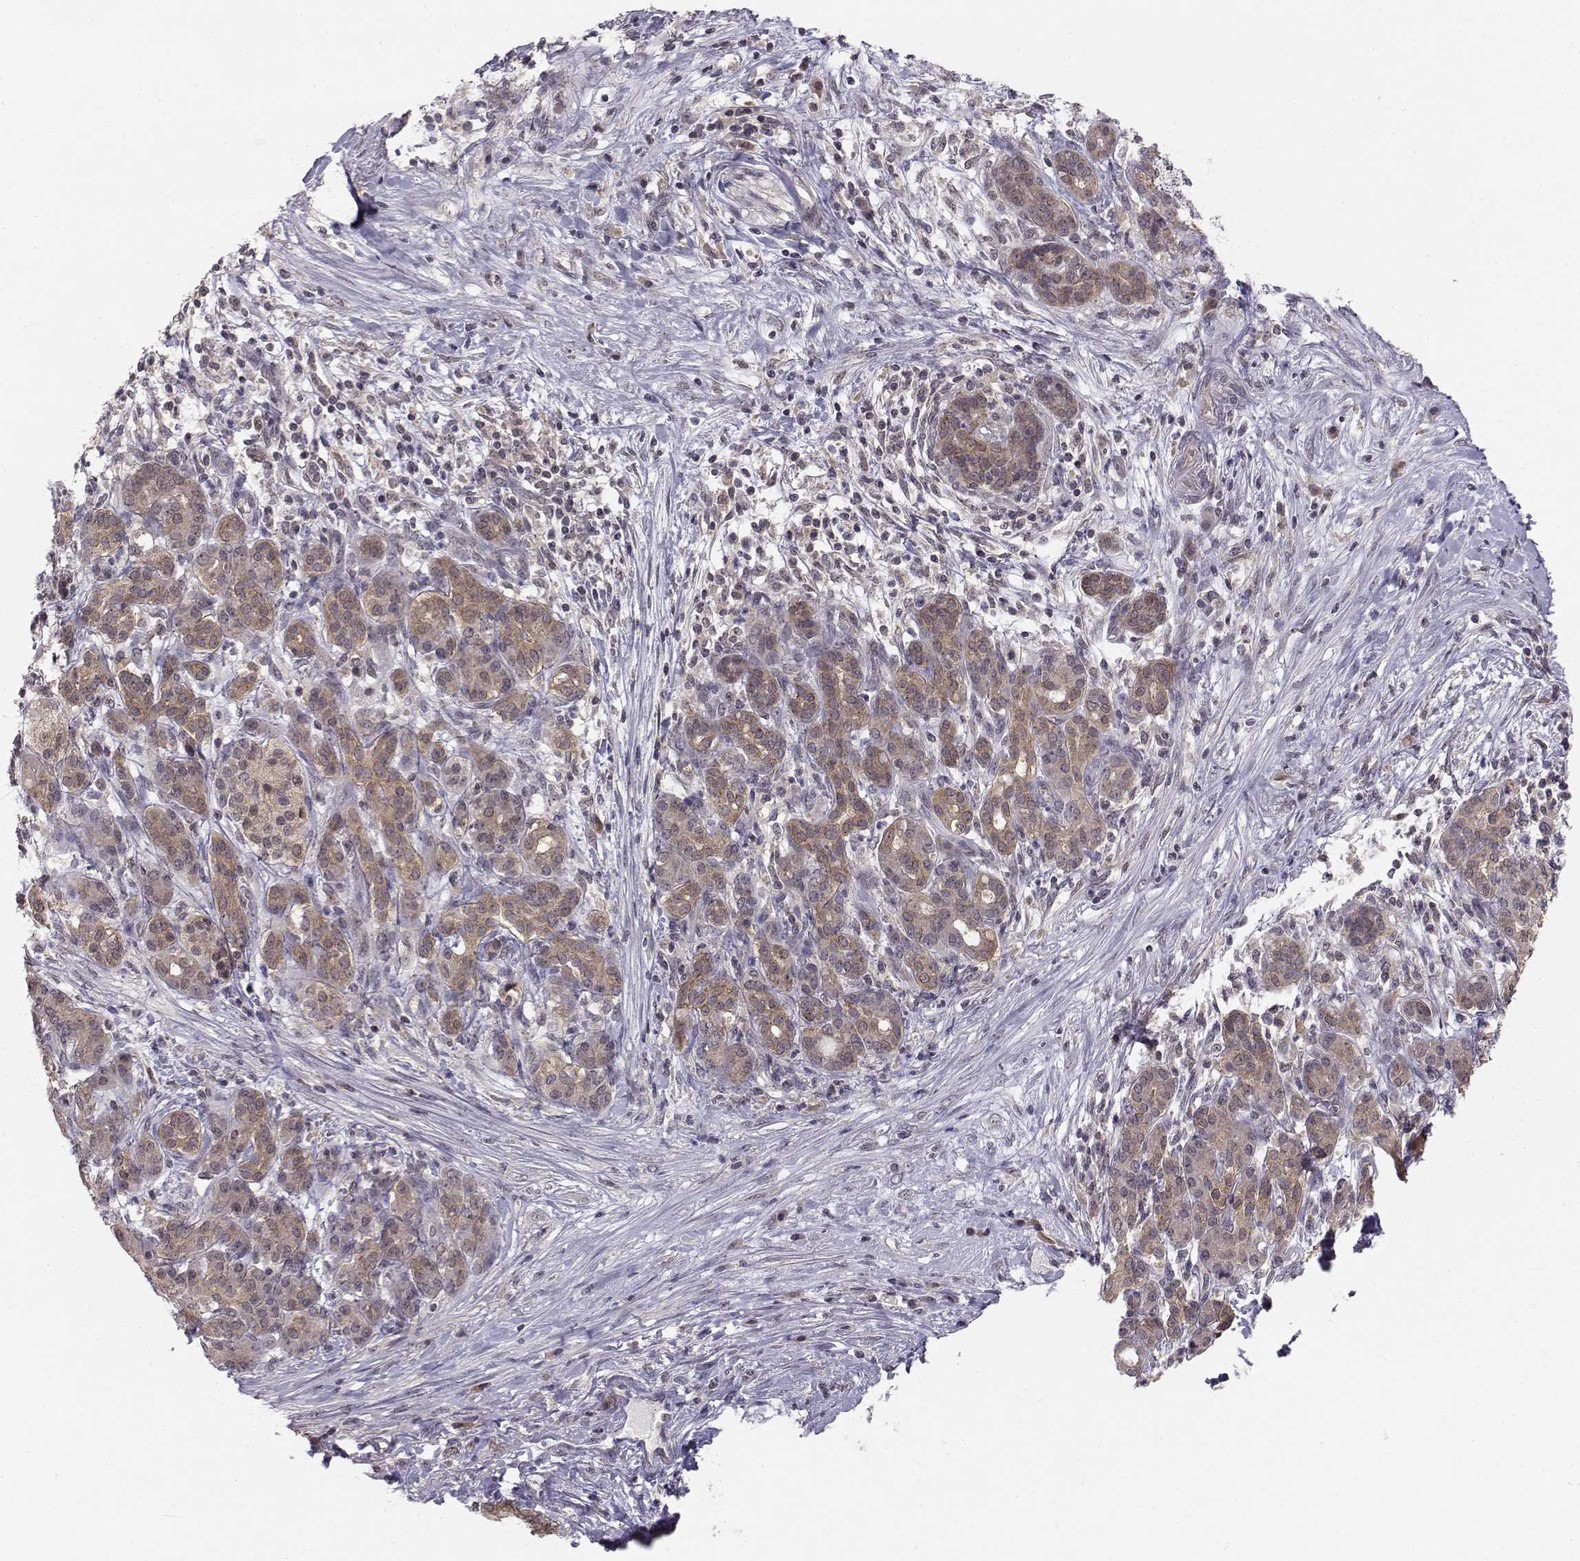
{"staining": {"intensity": "moderate", "quantity": ">75%", "location": "cytoplasmic/membranous"}, "tissue": "pancreatic cancer", "cell_type": "Tumor cells", "image_type": "cancer", "snomed": [{"axis": "morphology", "description": "Adenocarcinoma, NOS"}, {"axis": "topography", "description": "Pancreas"}], "caption": "IHC micrograph of adenocarcinoma (pancreatic) stained for a protein (brown), which shows medium levels of moderate cytoplasmic/membranous staining in about >75% of tumor cells.", "gene": "KIF13B", "patient": {"sex": "male", "age": 44}}